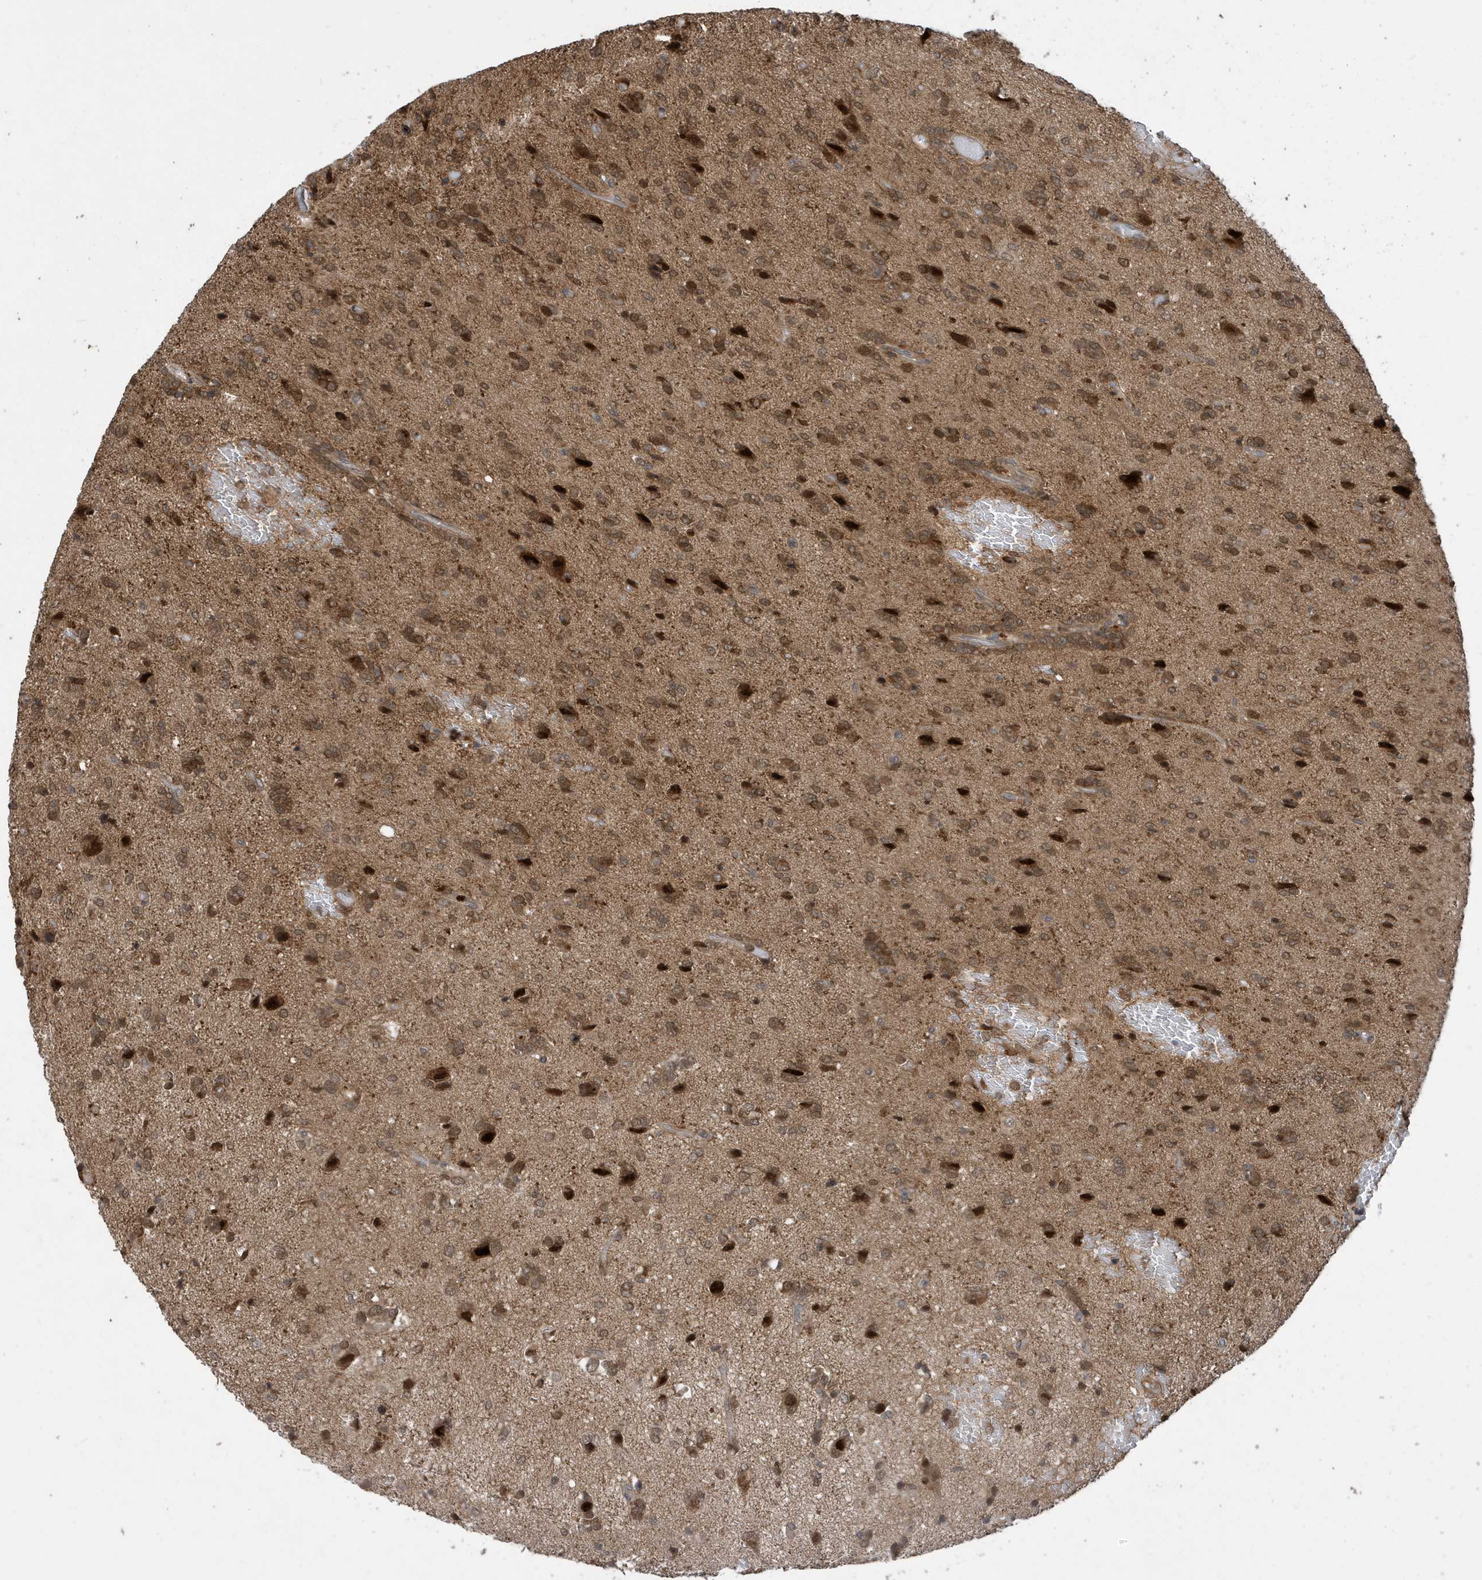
{"staining": {"intensity": "moderate", "quantity": ">75%", "location": "cytoplasmic/membranous,nuclear"}, "tissue": "glioma", "cell_type": "Tumor cells", "image_type": "cancer", "snomed": [{"axis": "morphology", "description": "Glioma, malignant, High grade"}, {"axis": "topography", "description": "Brain"}], "caption": "This image reveals IHC staining of human malignant glioma (high-grade), with medium moderate cytoplasmic/membranous and nuclear expression in about >75% of tumor cells.", "gene": "UBQLN1", "patient": {"sex": "female", "age": 59}}